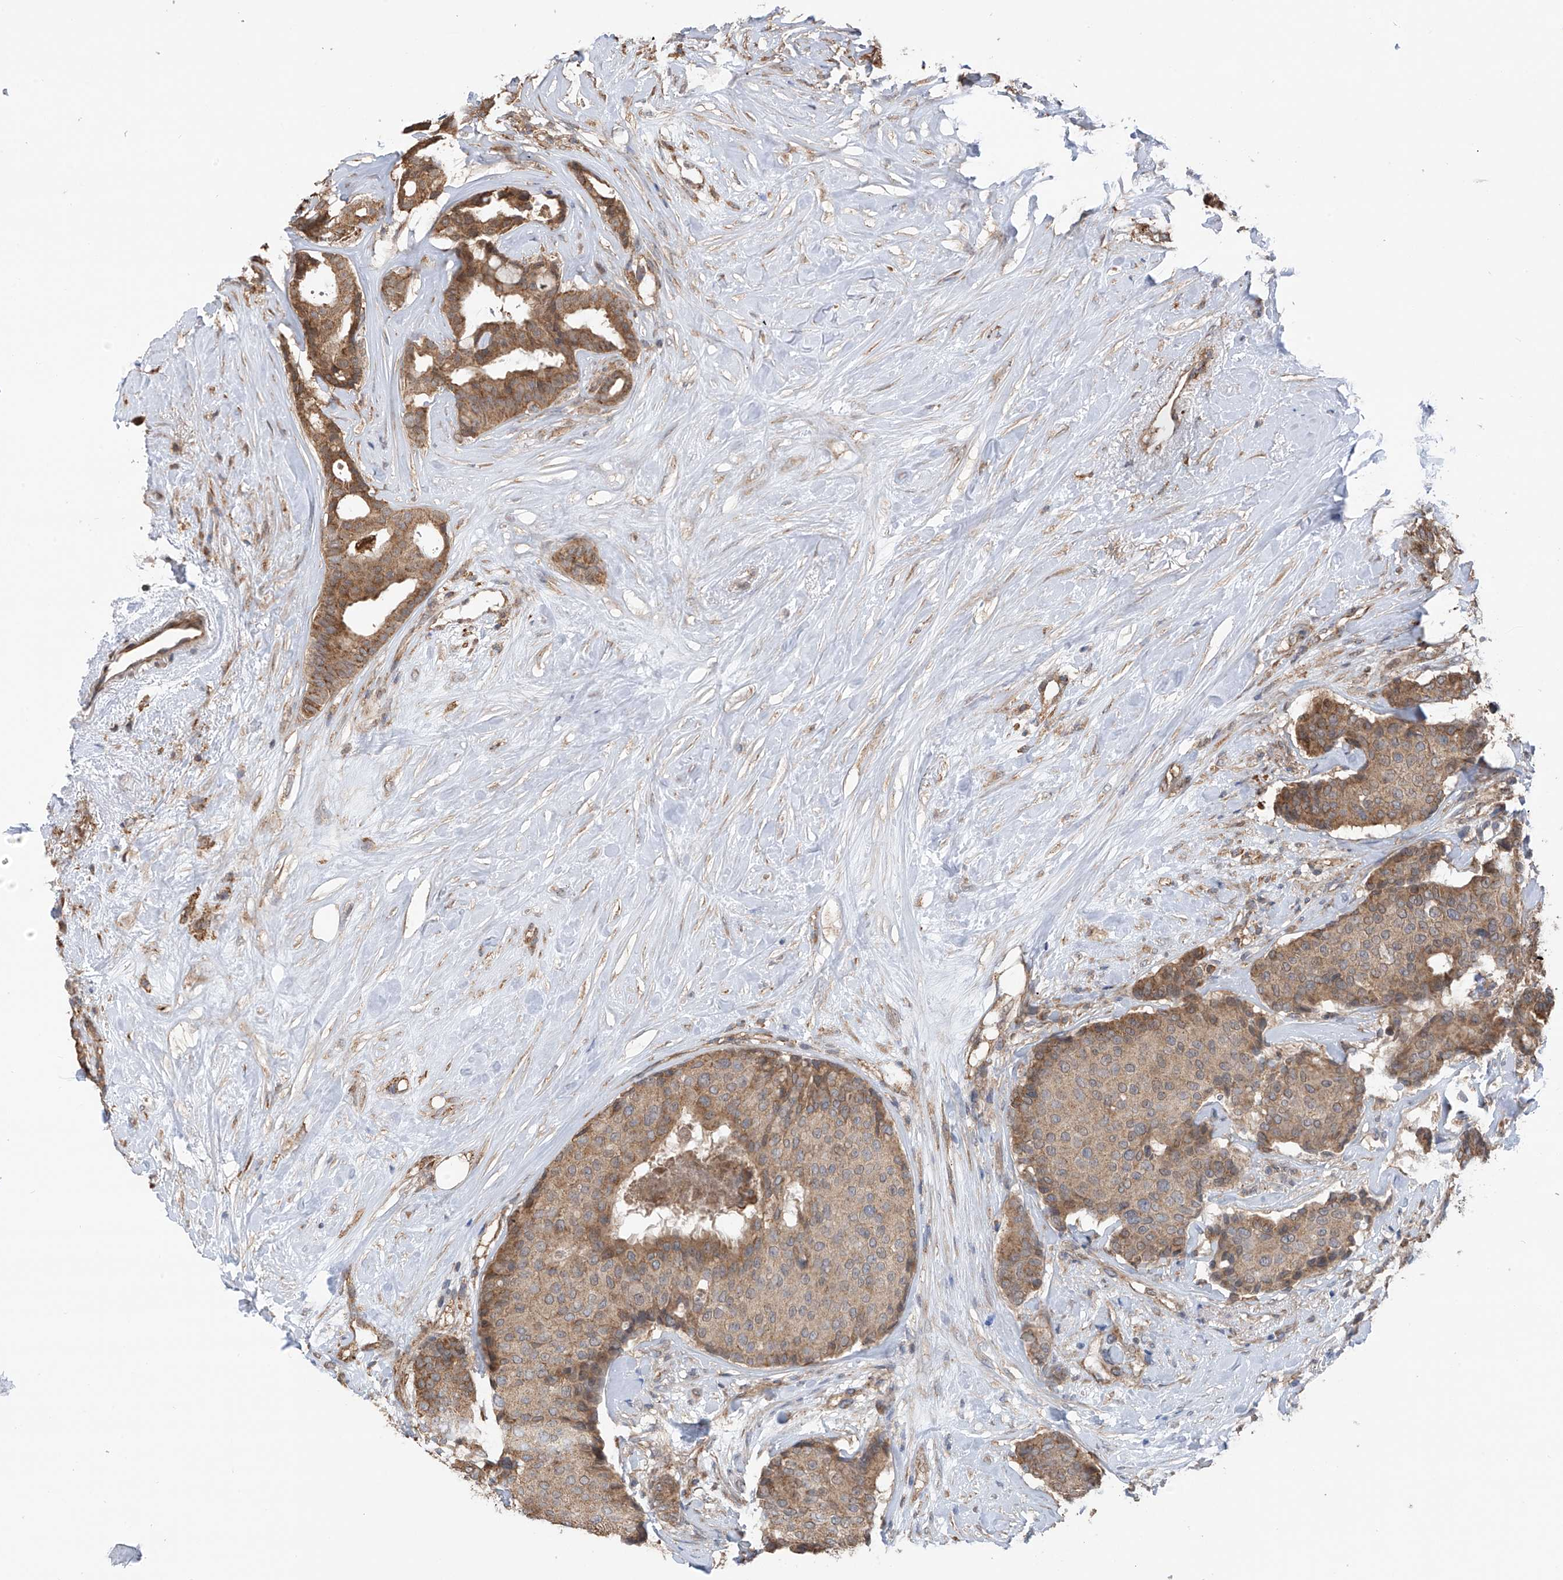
{"staining": {"intensity": "moderate", "quantity": ">75%", "location": "cytoplasmic/membranous"}, "tissue": "breast cancer", "cell_type": "Tumor cells", "image_type": "cancer", "snomed": [{"axis": "morphology", "description": "Duct carcinoma"}, {"axis": "topography", "description": "Breast"}], "caption": "Invasive ductal carcinoma (breast) tissue shows moderate cytoplasmic/membranous expression in approximately >75% of tumor cells, visualized by immunohistochemistry.", "gene": "ZNF189", "patient": {"sex": "female", "age": 75}}